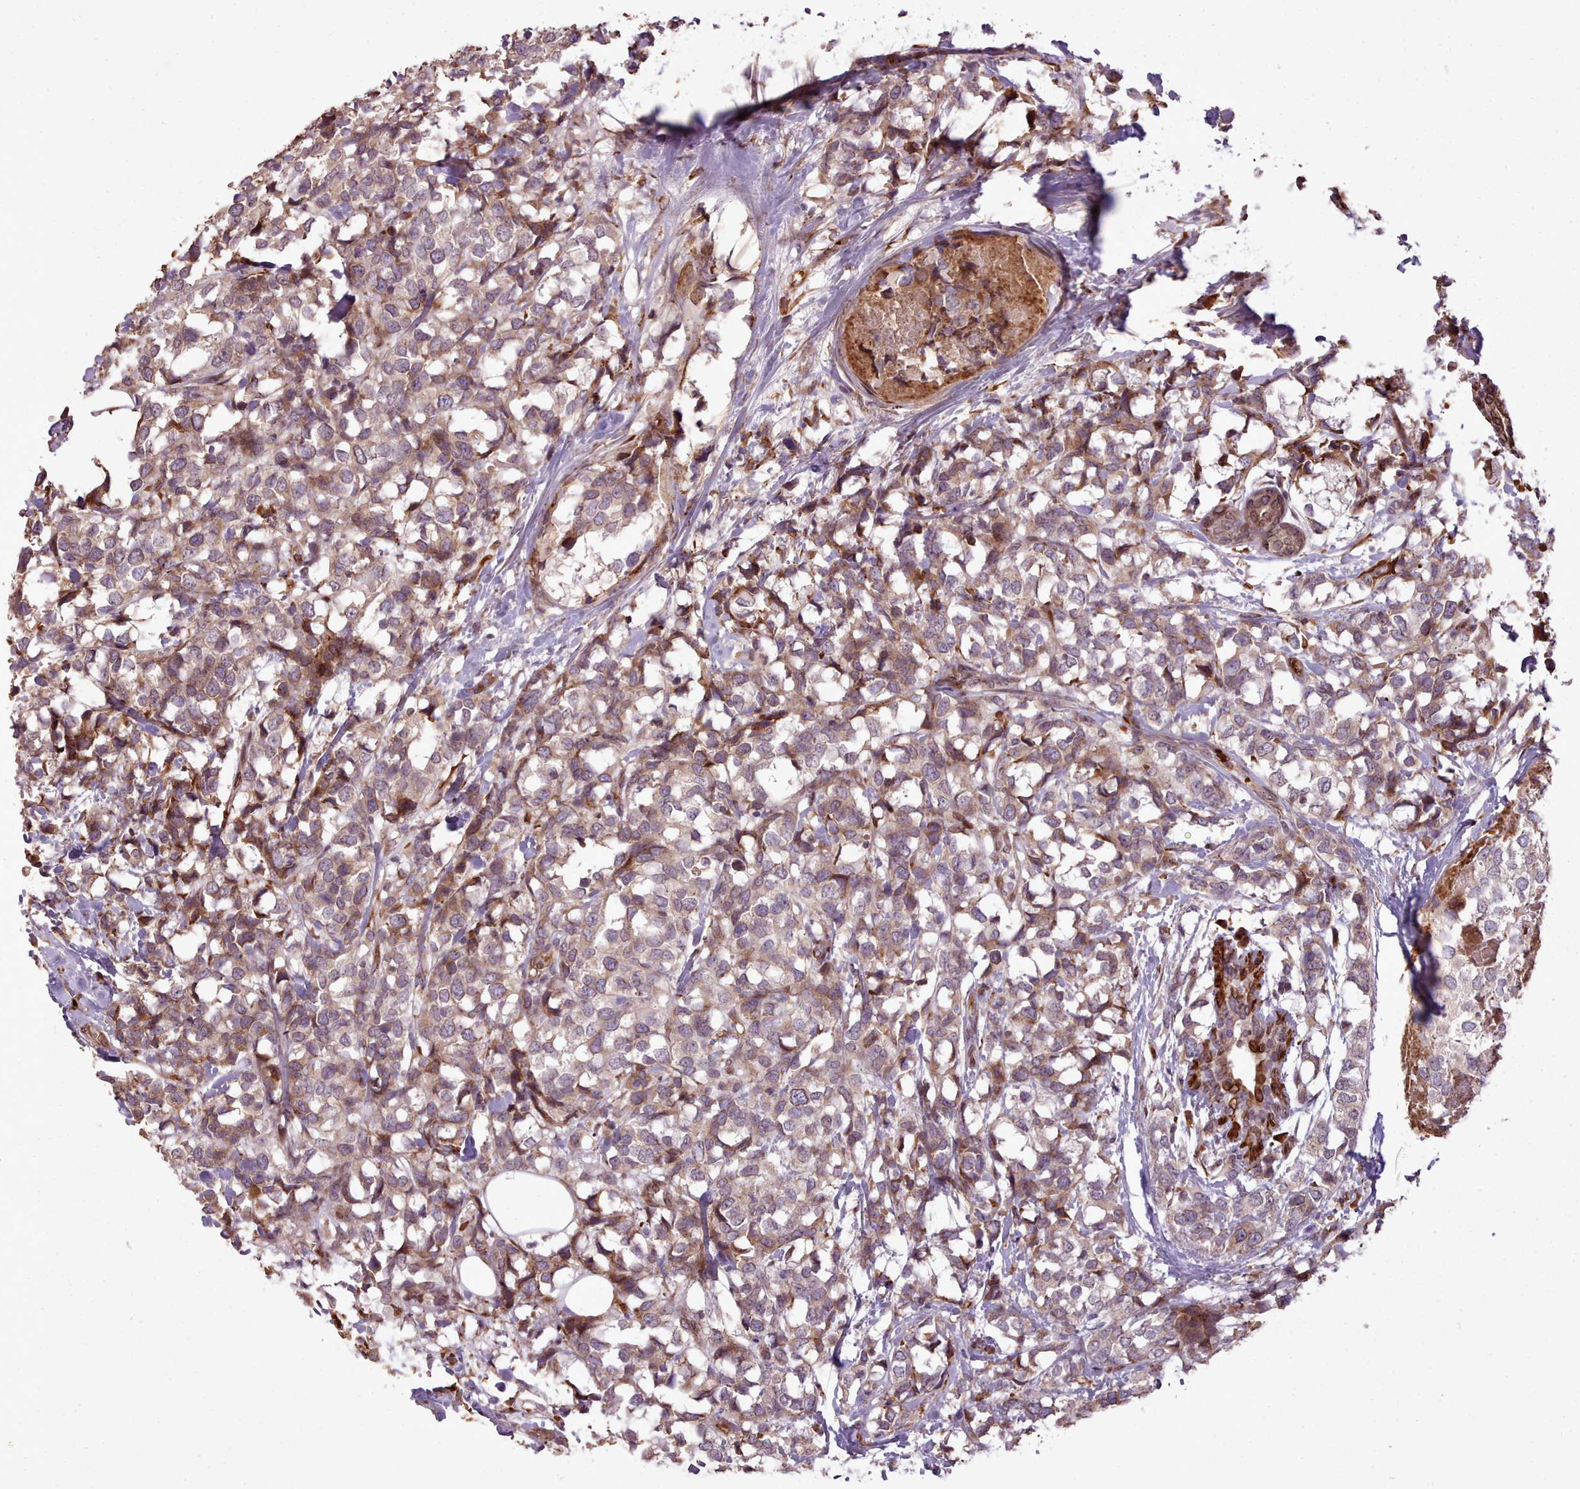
{"staining": {"intensity": "weak", "quantity": ">75%", "location": "cytoplasmic/membranous"}, "tissue": "breast cancer", "cell_type": "Tumor cells", "image_type": "cancer", "snomed": [{"axis": "morphology", "description": "Lobular carcinoma"}, {"axis": "topography", "description": "Breast"}], "caption": "Breast lobular carcinoma was stained to show a protein in brown. There is low levels of weak cytoplasmic/membranous expression in about >75% of tumor cells.", "gene": "CABP1", "patient": {"sex": "female", "age": 59}}